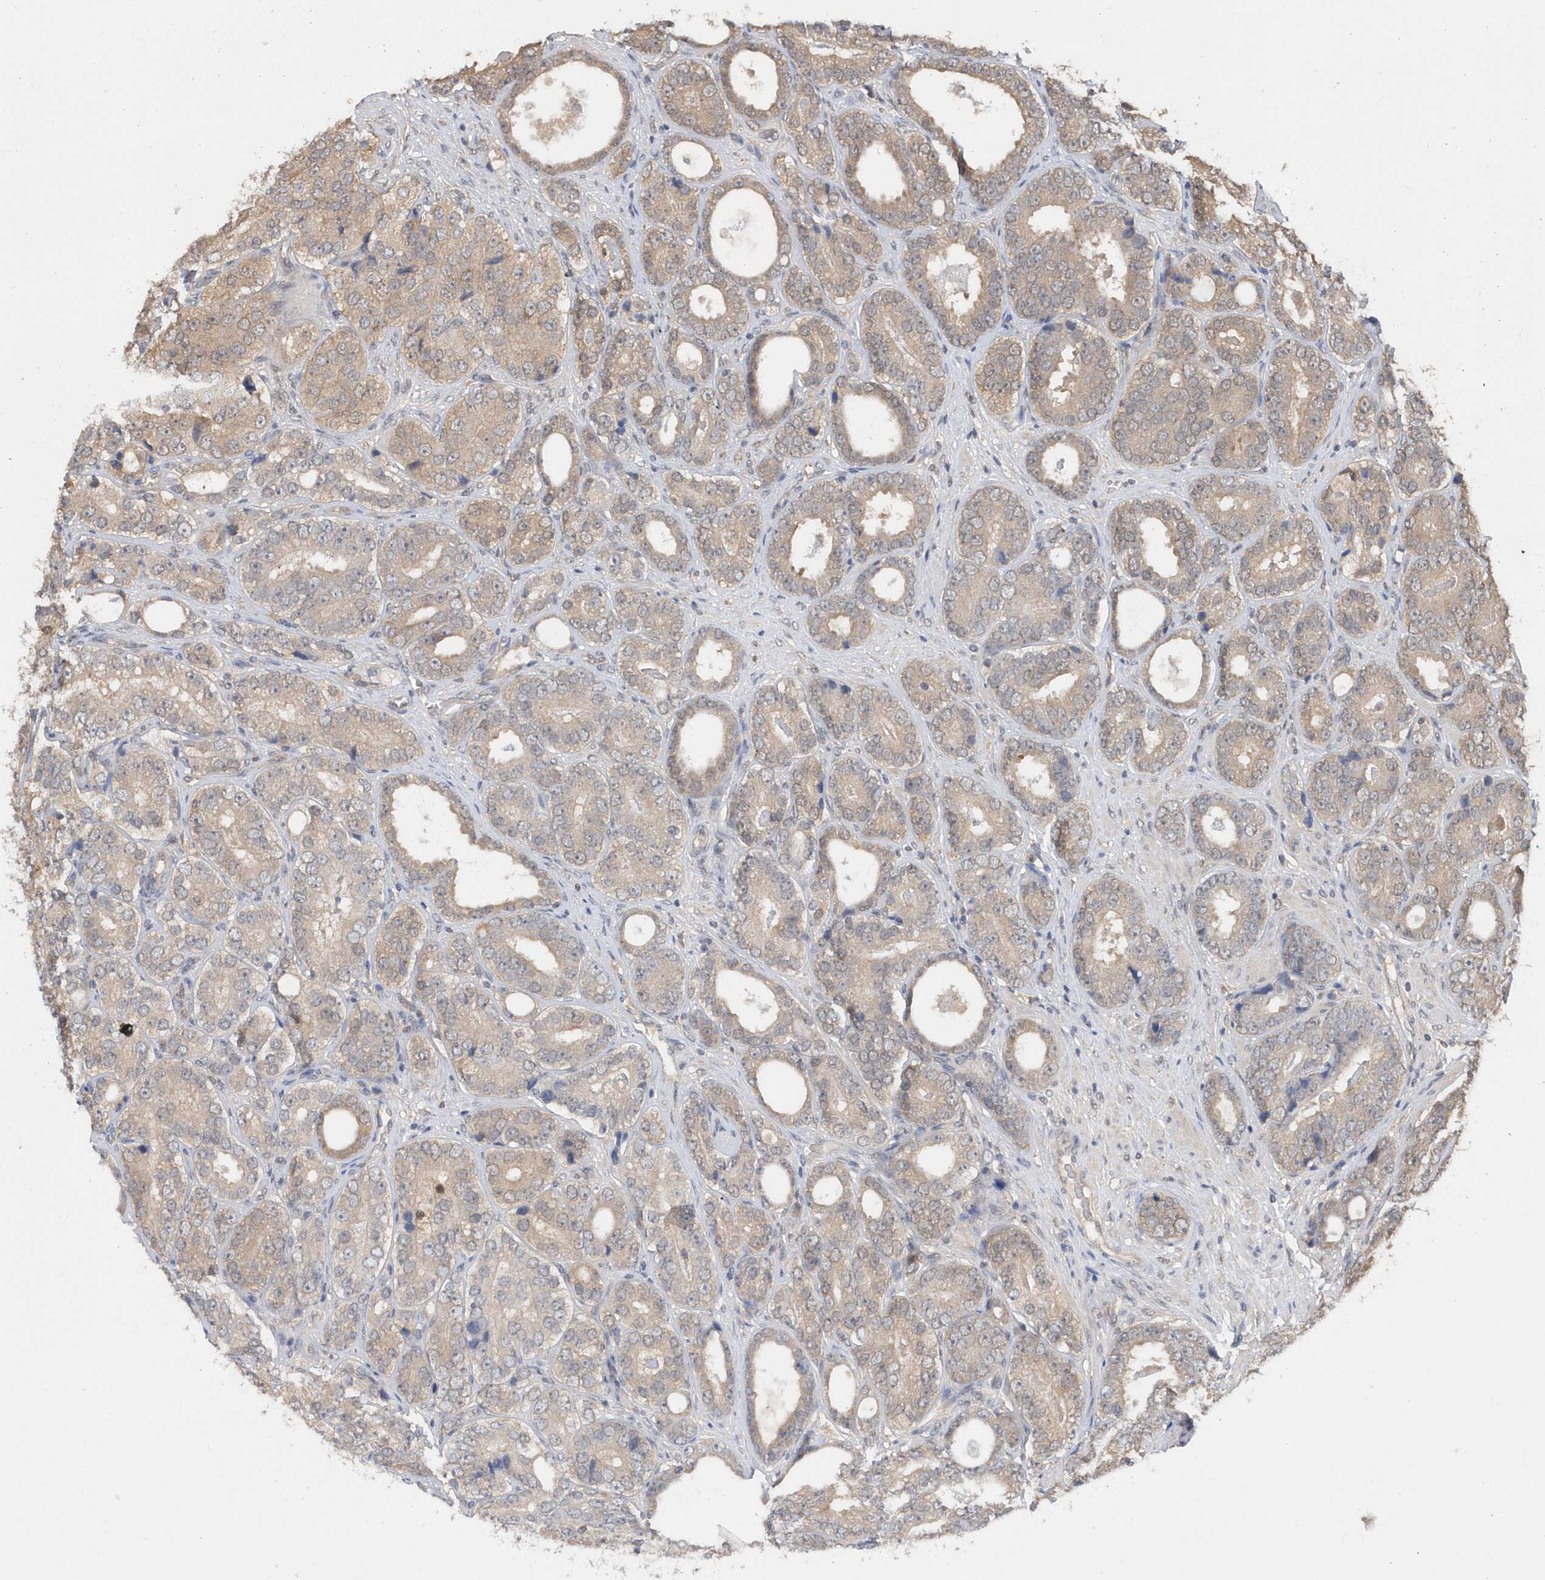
{"staining": {"intensity": "weak", "quantity": "25%-75%", "location": "cytoplasmic/membranous"}, "tissue": "prostate cancer", "cell_type": "Tumor cells", "image_type": "cancer", "snomed": [{"axis": "morphology", "description": "Adenocarcinoma, High grade"}, {"axis": "topography", "description": "Prostate"}], "caption": "This image demonstrates prostate adenocarcinoma (high-grade) stained with immunohistochemistry to label a protein in brown. The cytoplasmic/membranous of tumor cells show weak positivity for the protein. Nuclei are counter-stained blue.", "gene": "RPE", "patient": {"sex": "male", "age": 56}}